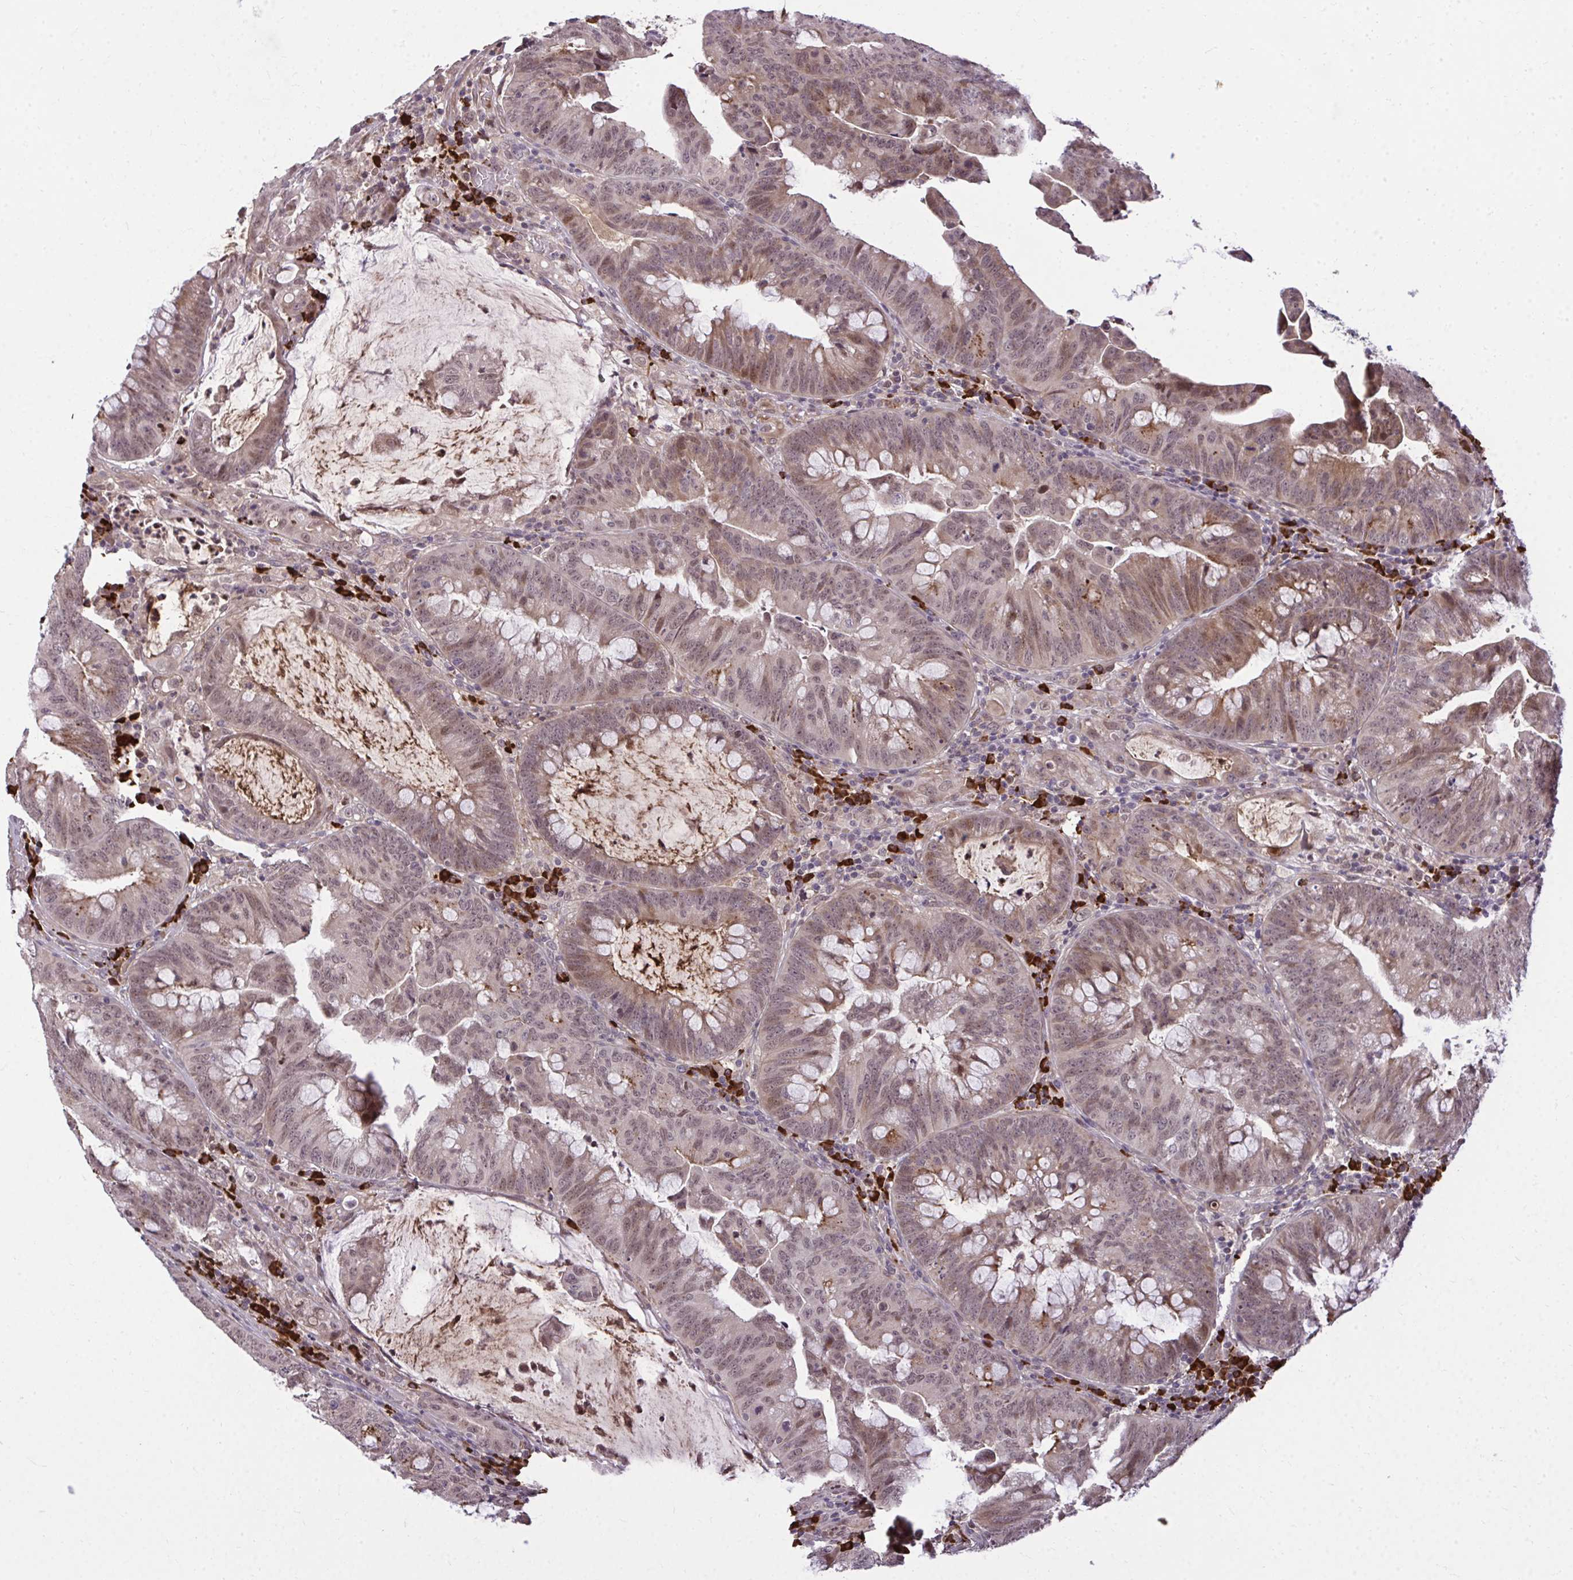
{"staining": {"intensity": "moderate", "quantity": ">75%", "location": "cytoplasmic/membranous,nuclear"}, "tissue": "colorectal cancer", "cell_type": "Tumor cells", "image_type": "cancer", "snomed": [{"axis": "morphology", "description": "Adenocarcinoma, NOS"}, {"axis": "topography", "description": "Colon"}], "caption": "Protein staining of adenocarcinoma (colorectal) tissue reveals moderate cytoplasmic/membranous and nuclear staining in approximately >75% of tumor cells.", "gene": "ZSCAN9", "patient": {"sex": "male", "age": 62}}